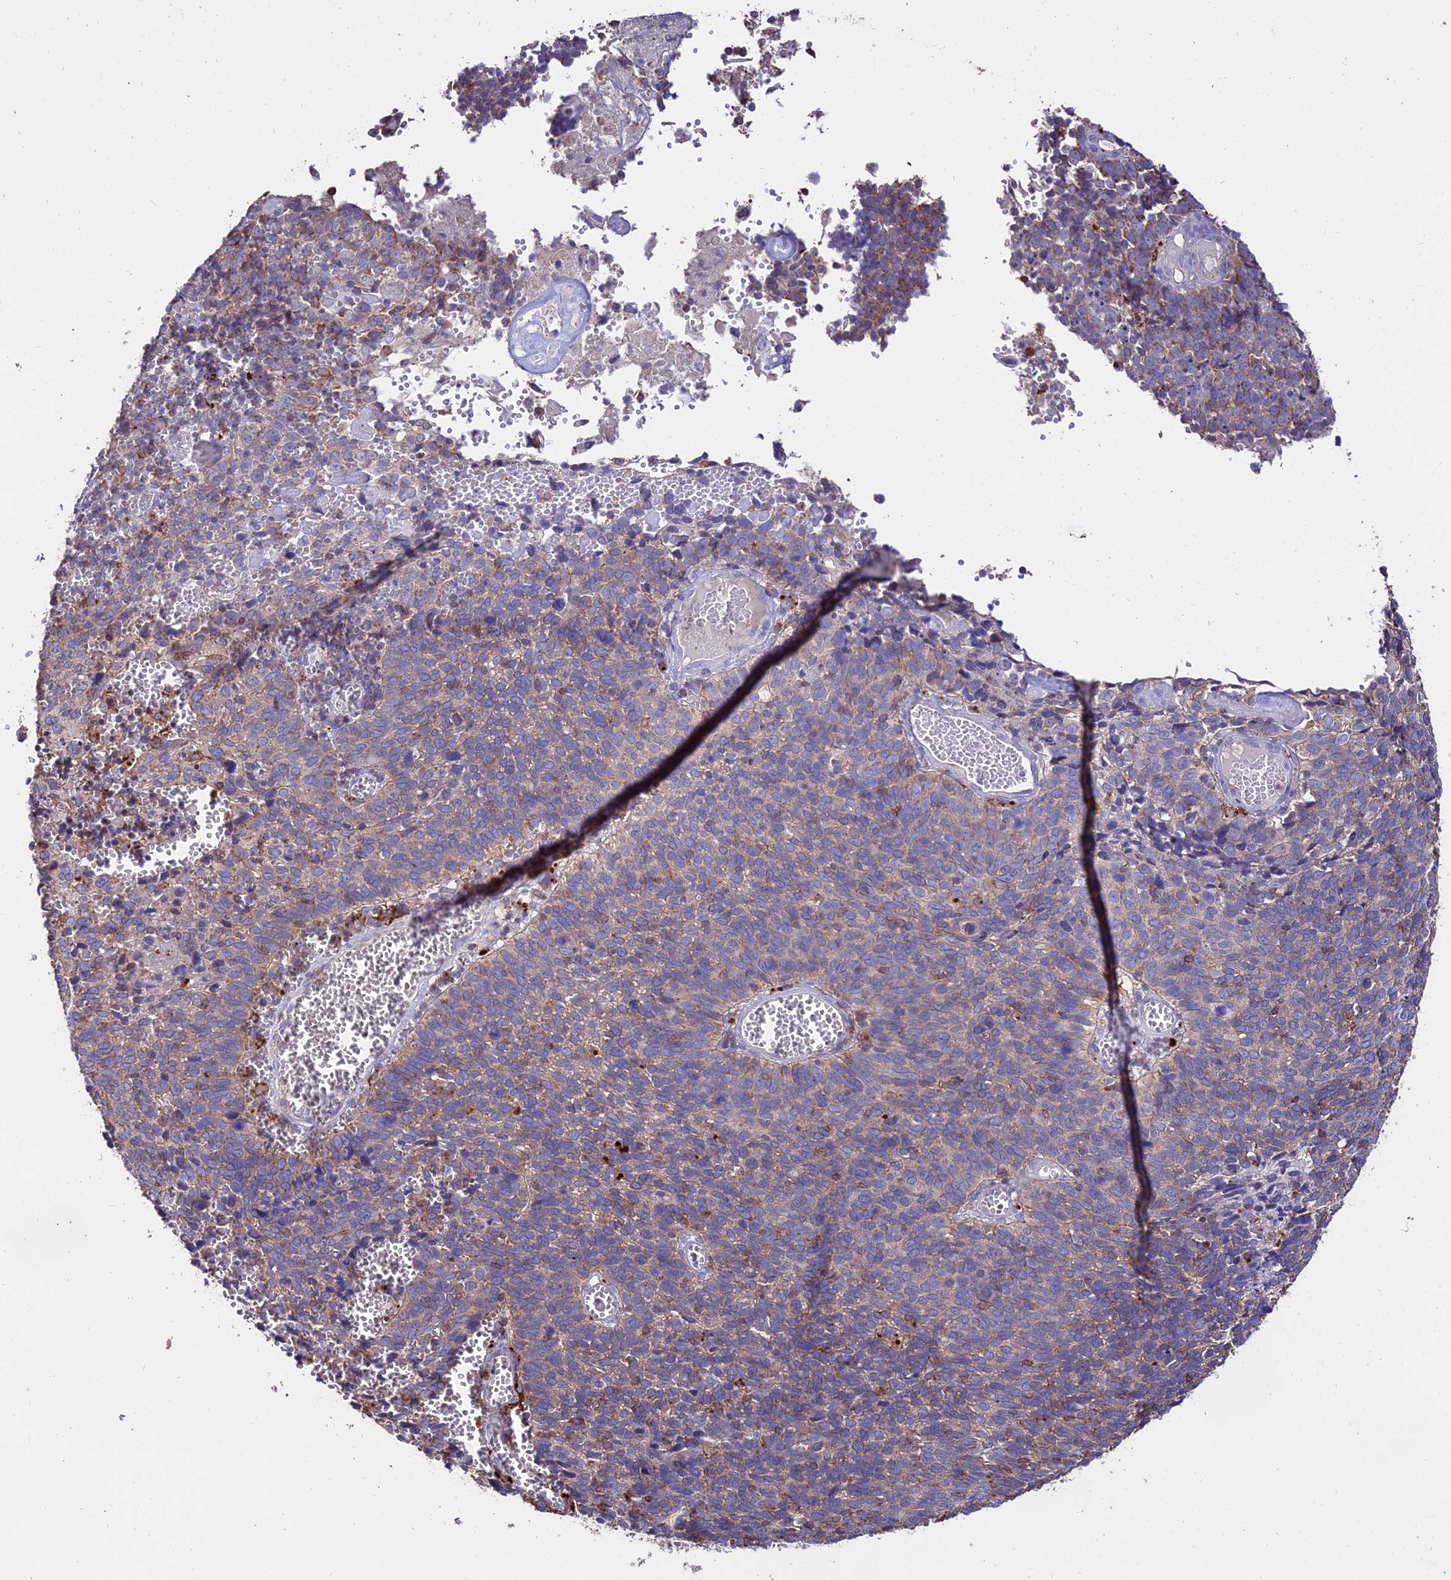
{"staining": {"intensity": "weak", "quantity": "25%-75%", "location": "cytoplasmic/membranous"}, "tissue": "cervical cancer", "cell_type": "Tumor cells", "image_type": "cancer", "snomed": [{"axis": "morphology", "description": "Squamous cell carcinoma, NOS"}, {"axis": "topography", "description": "Cervix"}], "caption": "An image showing weak cytoplasmic/membranous expression in about 25%-75% of tumor cells in squamous cell carcinoma (cervical), as visualized by brown immunohistochemical staining.", "gene": "PNLIPRP3", "patient": {"sex": "female", "age": 39}}